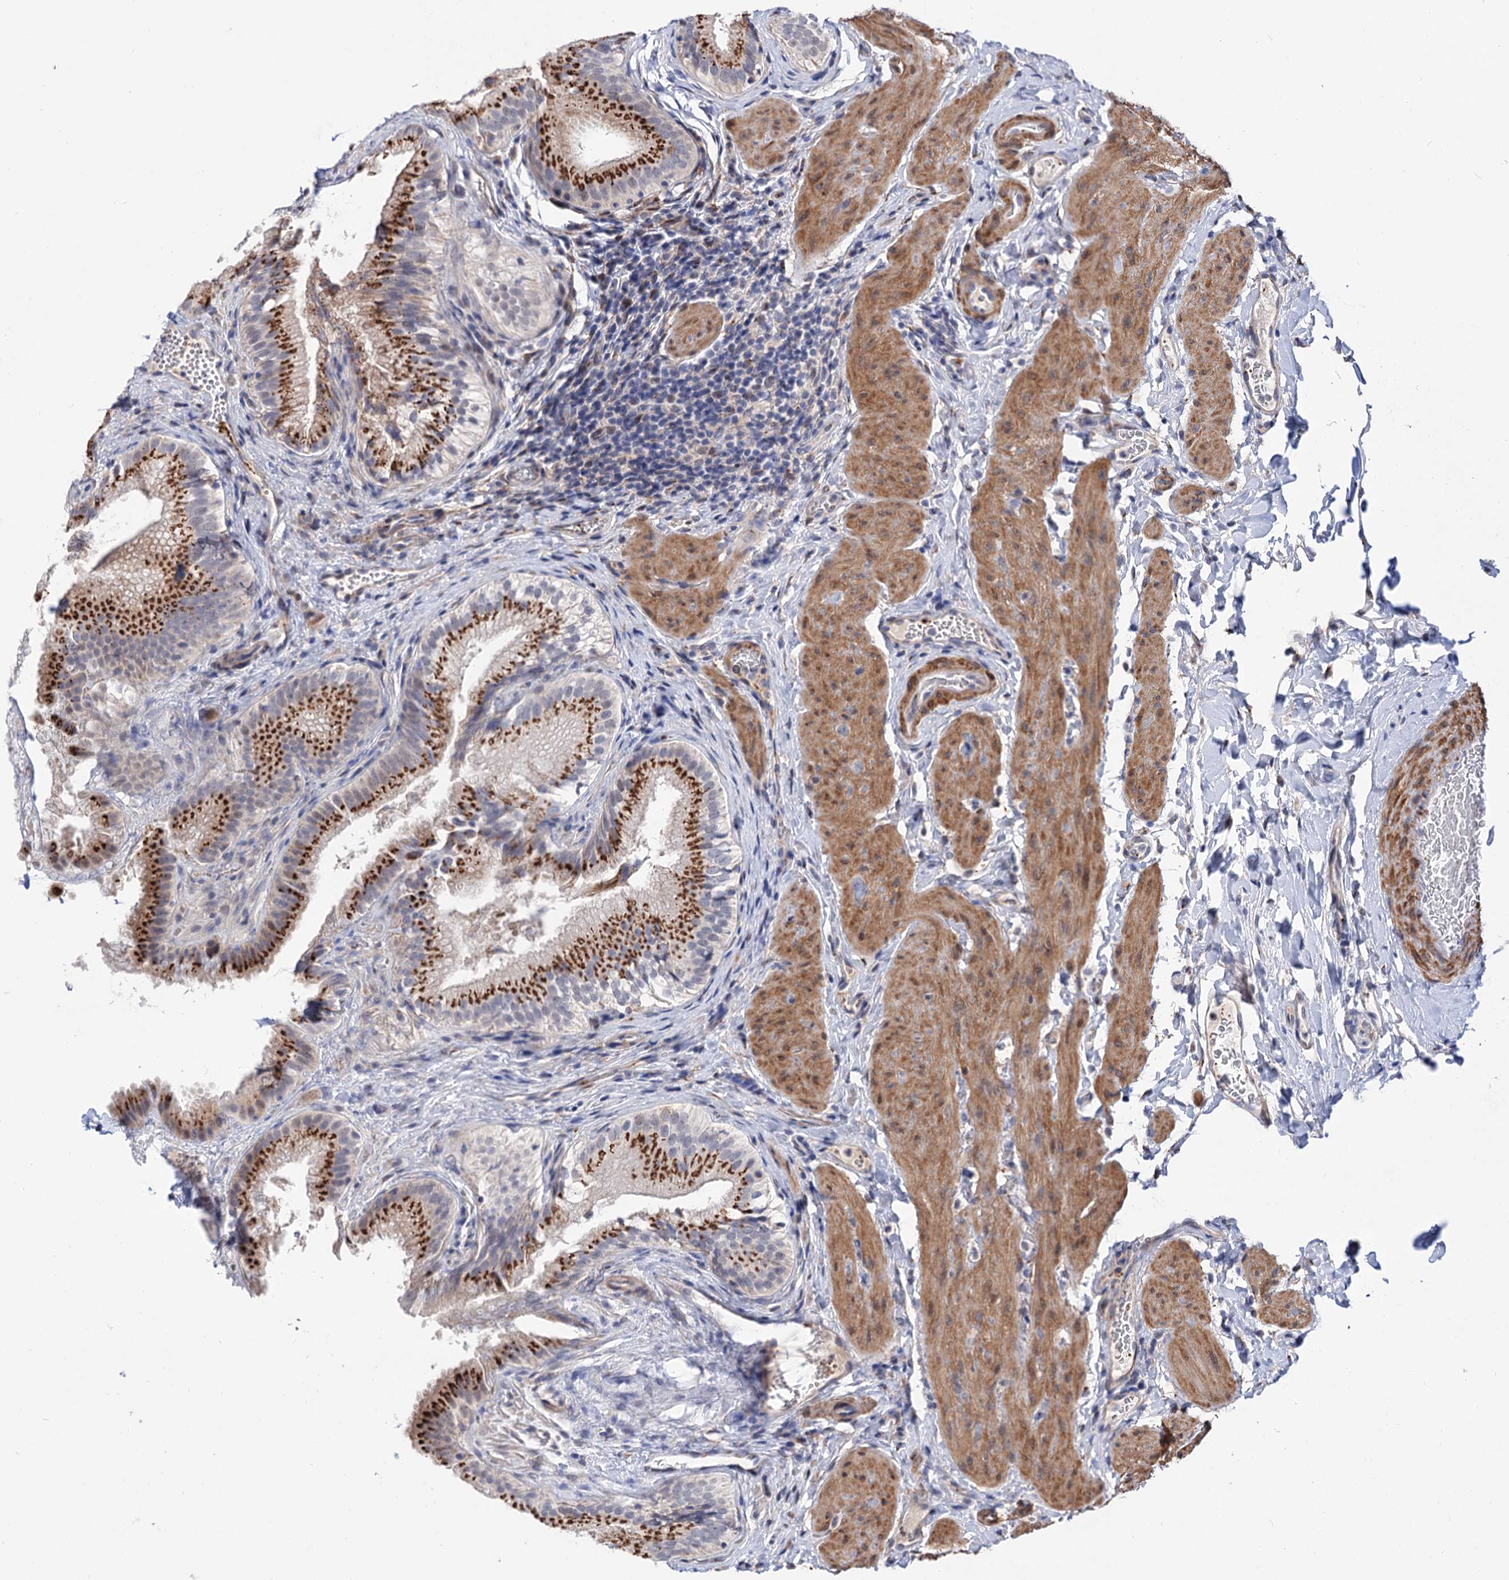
{"staining": {"intensity": "strong", "quantity": ">75%", "location": "cytoplasmic/membranous"}, "tissue": "gallbladder", "cell_type": "Glandular cells", "image_type": "normal", "snomed": [{"axis": "morphology", "description": "Normal tissue, NOS"}, {"axis": "topography", "description": "Gallbladder"}], "caption": "The micrograph reveals a brown stain indicating the presence of a protein in the cytoplasmic/membranous of glandular cells in gallbladder. The staining is performed using DAB brown chromogen to label protein expression. The nuclei are counter-stained blue using hematoxylin.", "gene": "C11orf96", "patient": {"sex": "female", "age": 30}}